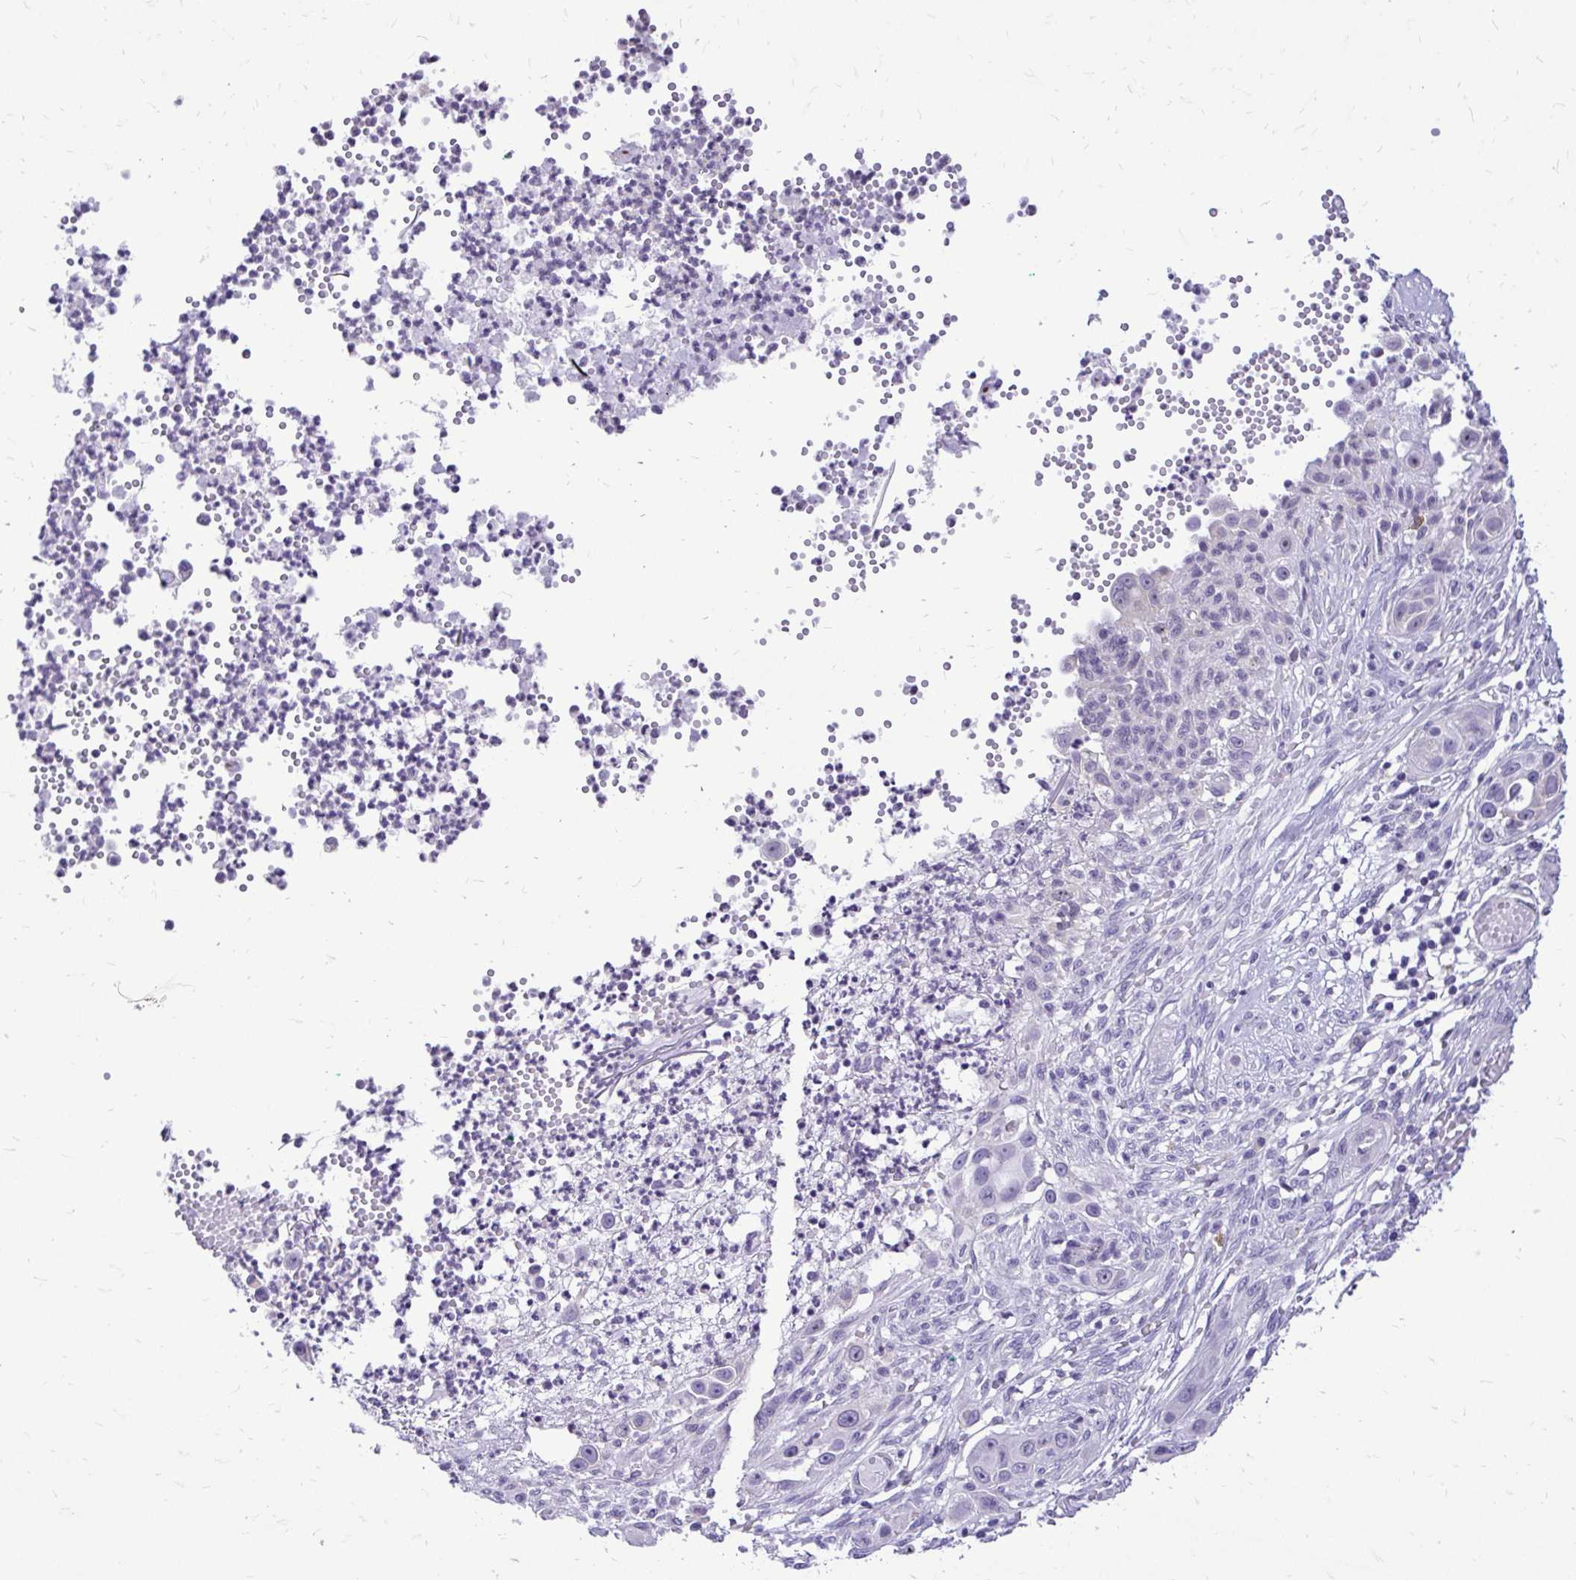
{"staining": {"intensity": "negative", "quantity": "none", "location": "none"}, "tissue": "skin cancer", "cell_type": "Tumor cells", "image_type": "cancer", "snomed": [{"axis": "morphology", "description": "Squamous cell carcinoma, NOS"}, {"axis": "topography", "description": "Skin"}], "caption": "Tumor cells show no significant expression in skin squamous cell carcinoma. (DAB (3,3'-diaminobenzidine) IHC visualized using brightfield microscopy, high magnification).", "gene": "NIFK", "patient": {"sex": "female", "age": 69}}